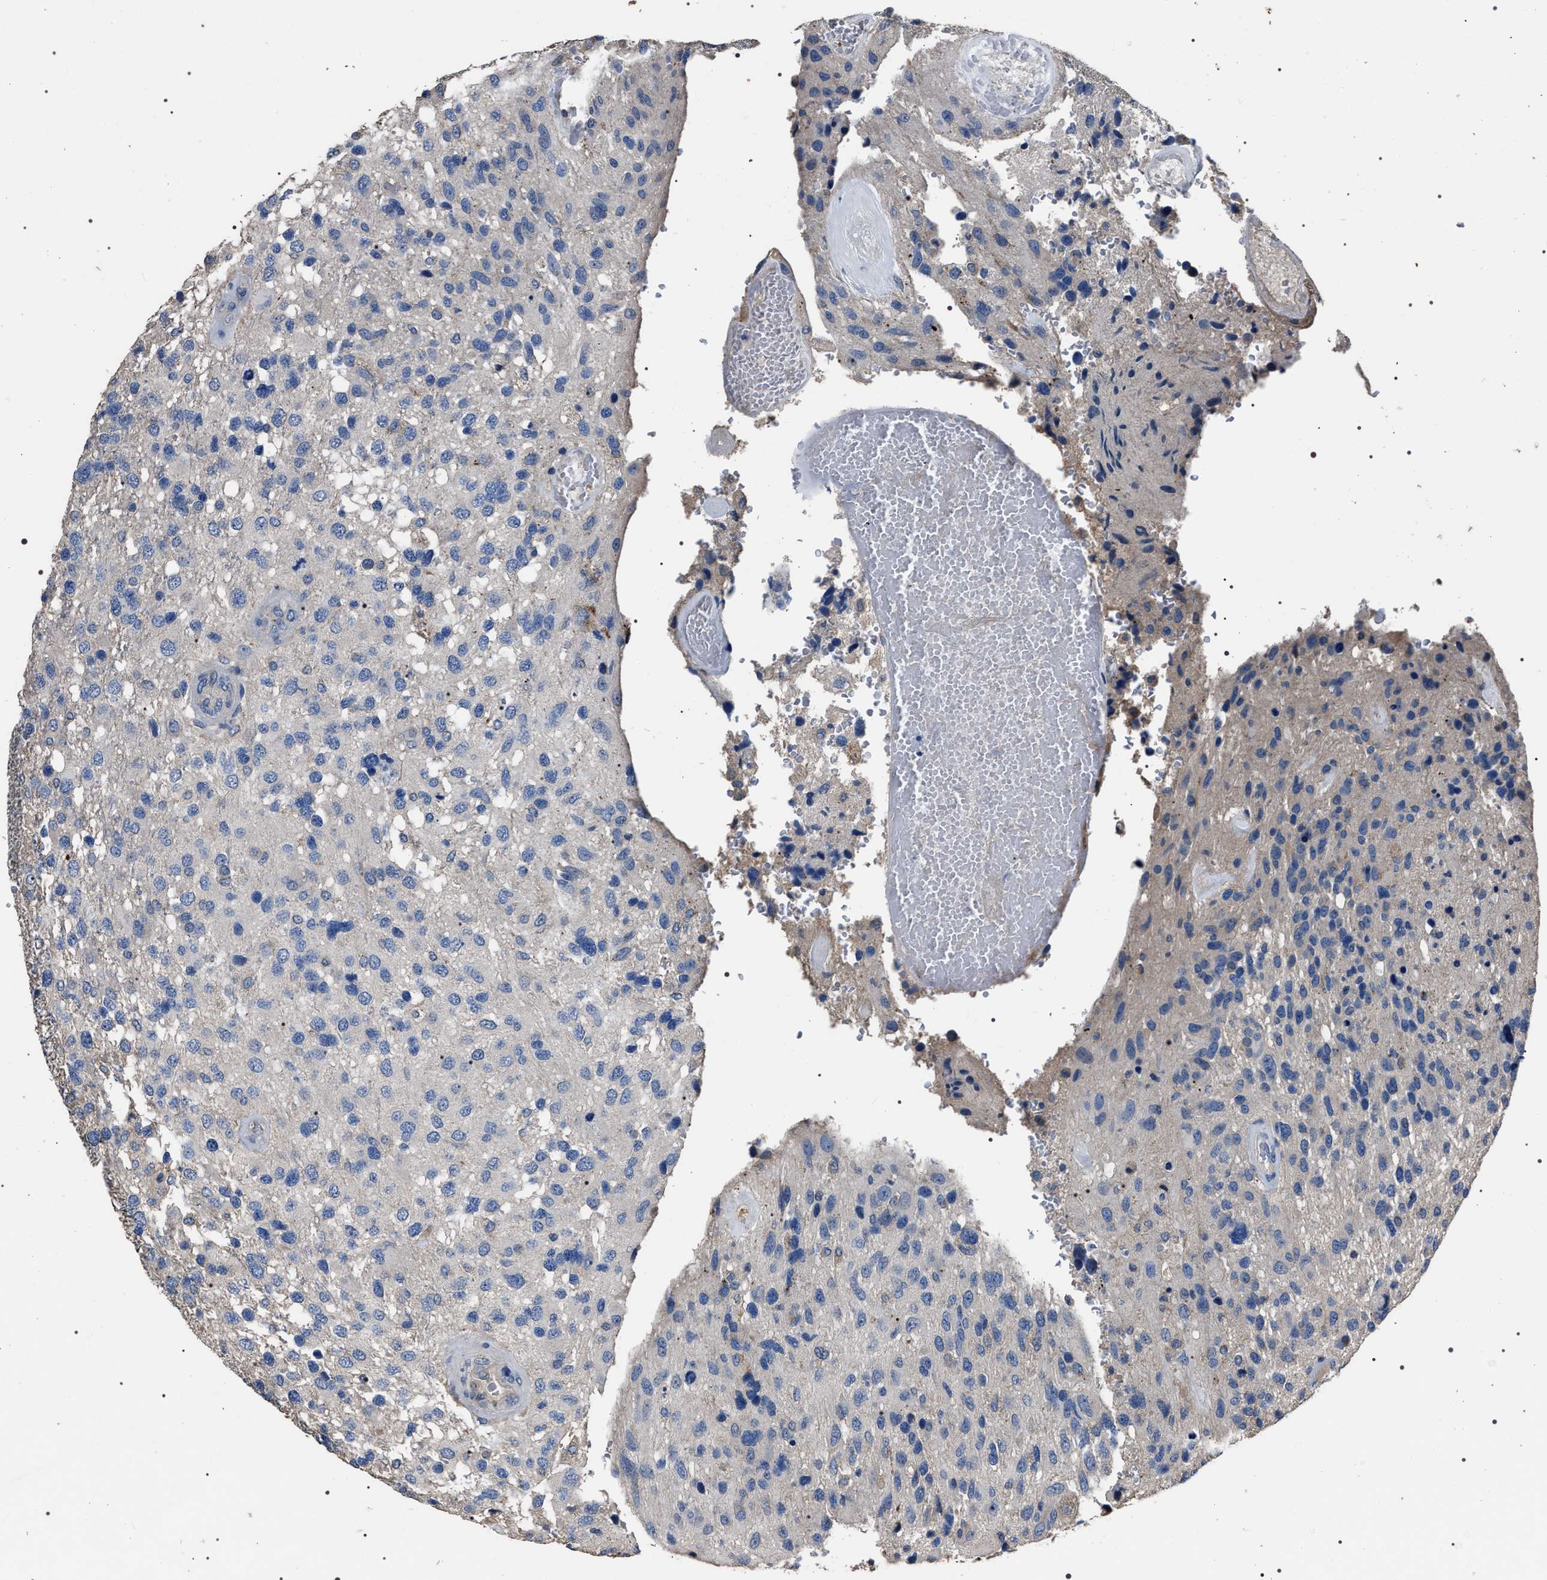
{"staining": {"intensity": "negative", "quantity": "none", "location": "none"}, "tissue": "glioma", "cell_type": "Tumor cells", "image_type": "cancer", "snomed": [{"axis": "morphology", "description": "Glioma, malignant, High grade"}, {"axis": "topography", "description": "Brain"}], "caption": "This histopathology image is of malignant high-grade glioma stained with immunohistochemistry (IHC) to label a protein in brown with the nuclei are counter-stained blue. There is no expression in tumor cells. (DAB IHC, high magnification).", "gene": "TRIM54", "patient": {"sex": "female", "age": 58}}